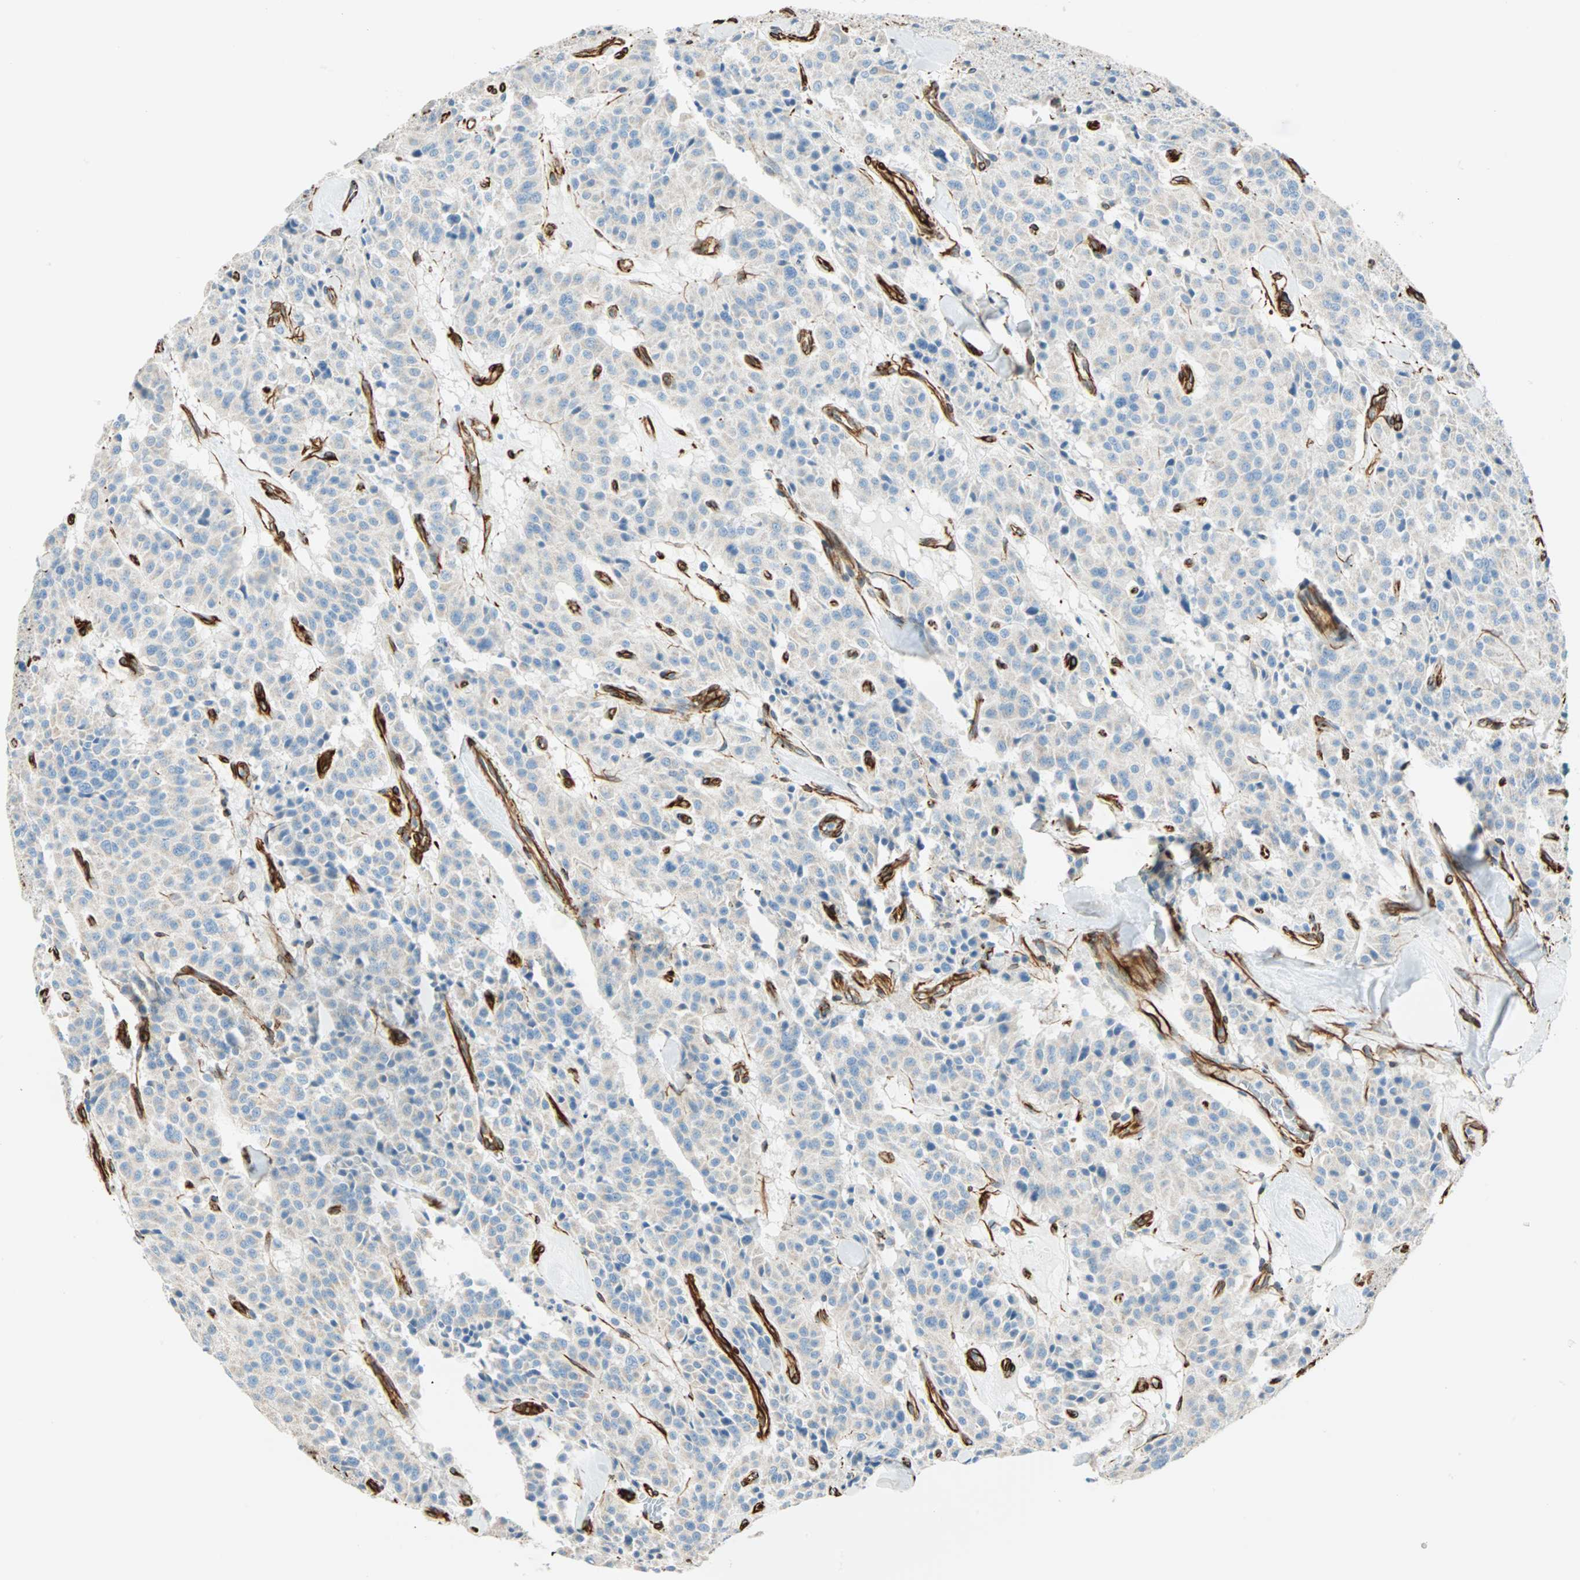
{"staining": {"intensity": "negative", "quantity": "none", "location": "none"}, "tissue": "carcinoid", "cell_type": "Tumor cells", "image_type": "cancer", "snomed": [{"axis": "morphology", "description": "Carcinoid, malignant, NOS"}, {"axis": "topography", "description": "Lung"}], "caption": "This is a micrograph of immunohistochemistry staining of carcinoid (malignant), which shows no expression in tumor cells.", "gene": "NES", "patient": {"sex": "male", "age": 30}}